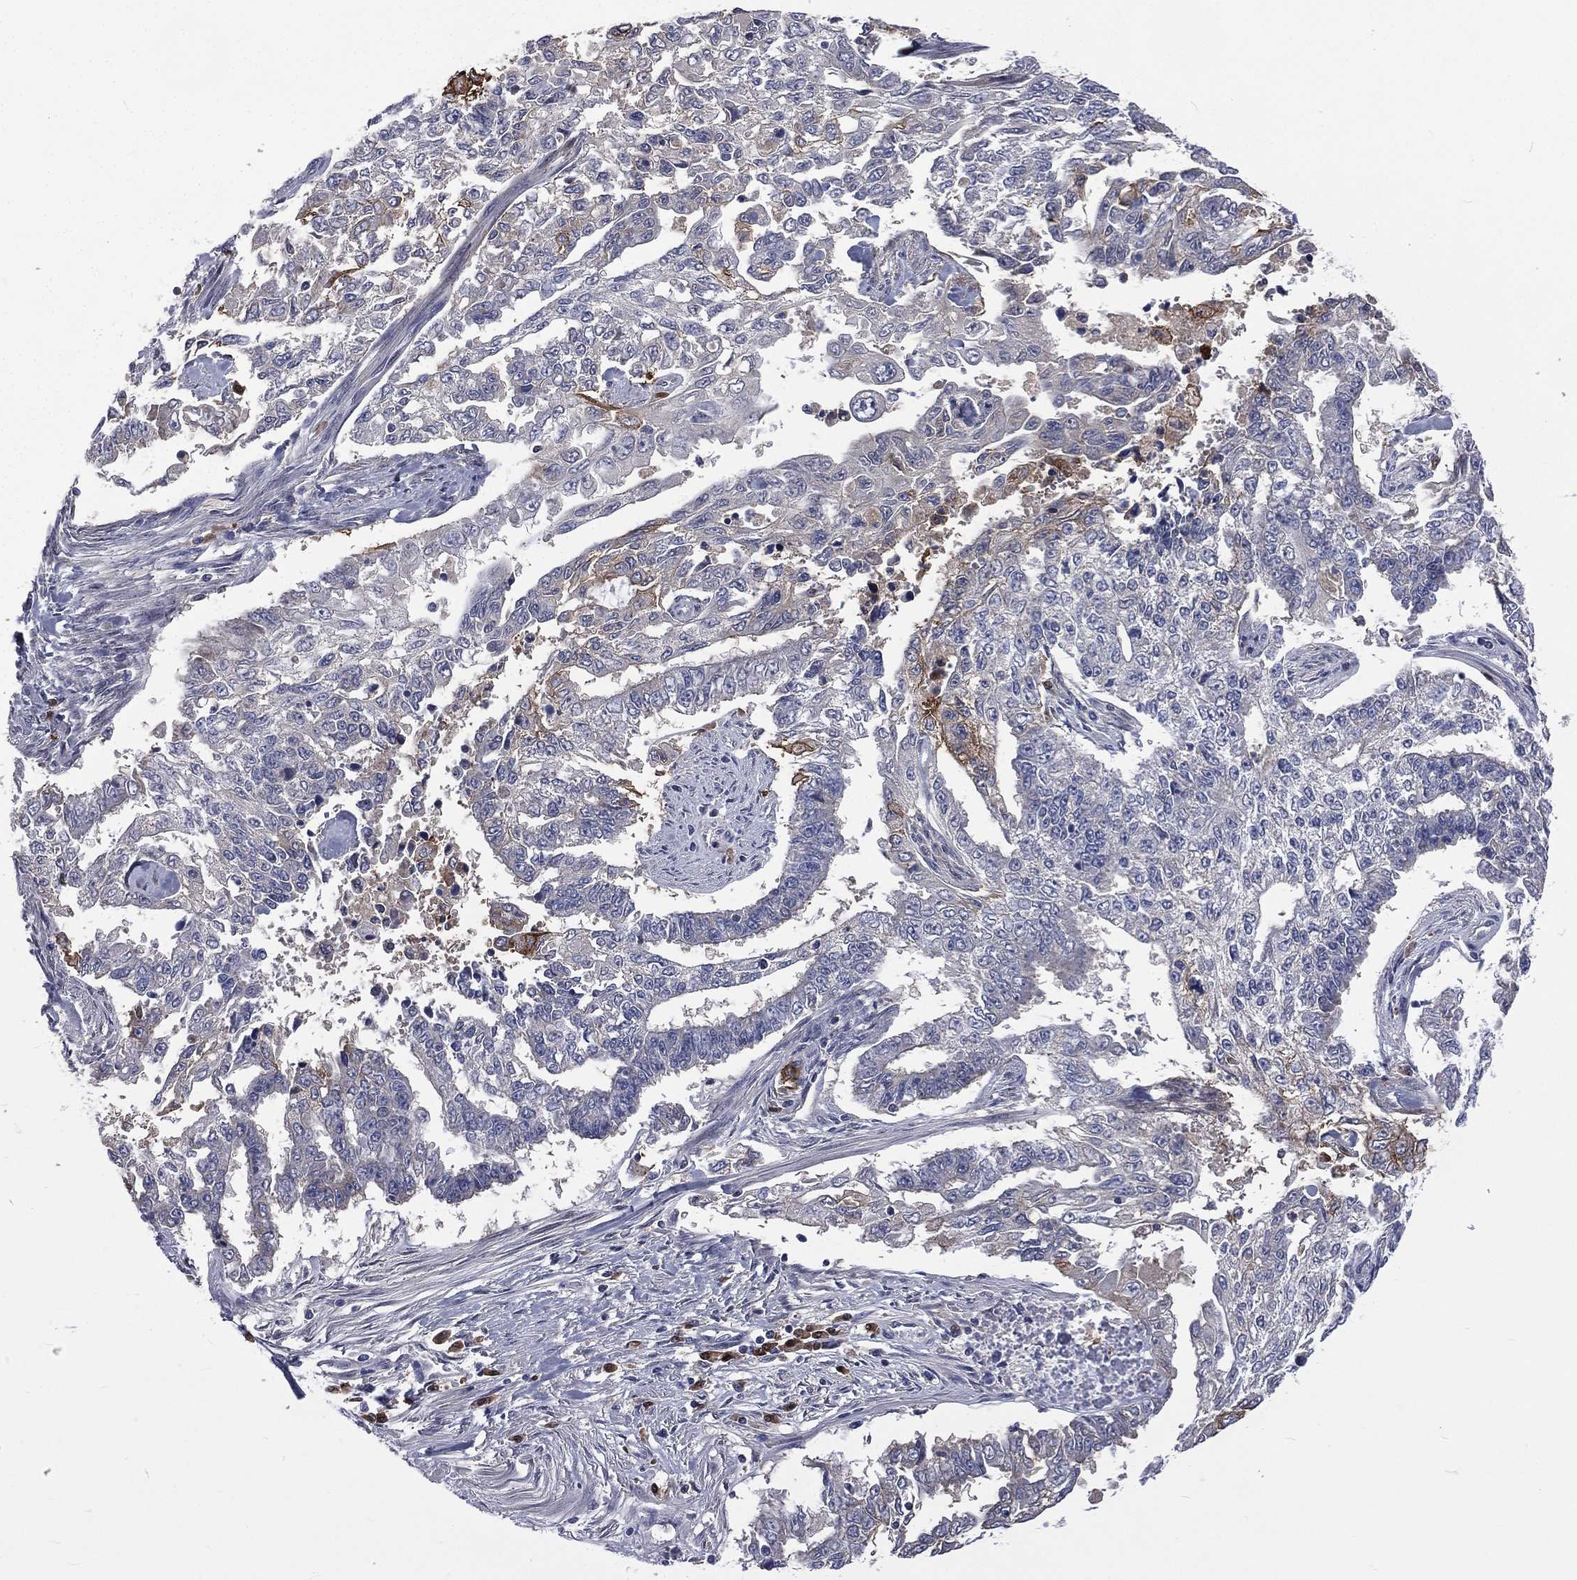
{"staining": {"intensity": "moderate", "quantity": "<25%", "location": "cytoplasmic/membranous"}, "tissue": "endometrial cancer", "cell_type": "Tumor cells", "image_type": "cancer", "snomed": [{"axis": "morphology", "description": "Adenocarcinoma, NOS"}, {"axis": "topography", "description": "Uterus"}], "caption": "Tumor cells show low levels of moderate cytoplasmic/membranous expression in approximately <25% of cells in endometrial adenocarcinoma.", "gene": "CA12", "patient": {"sex": "female", "age": 59}}